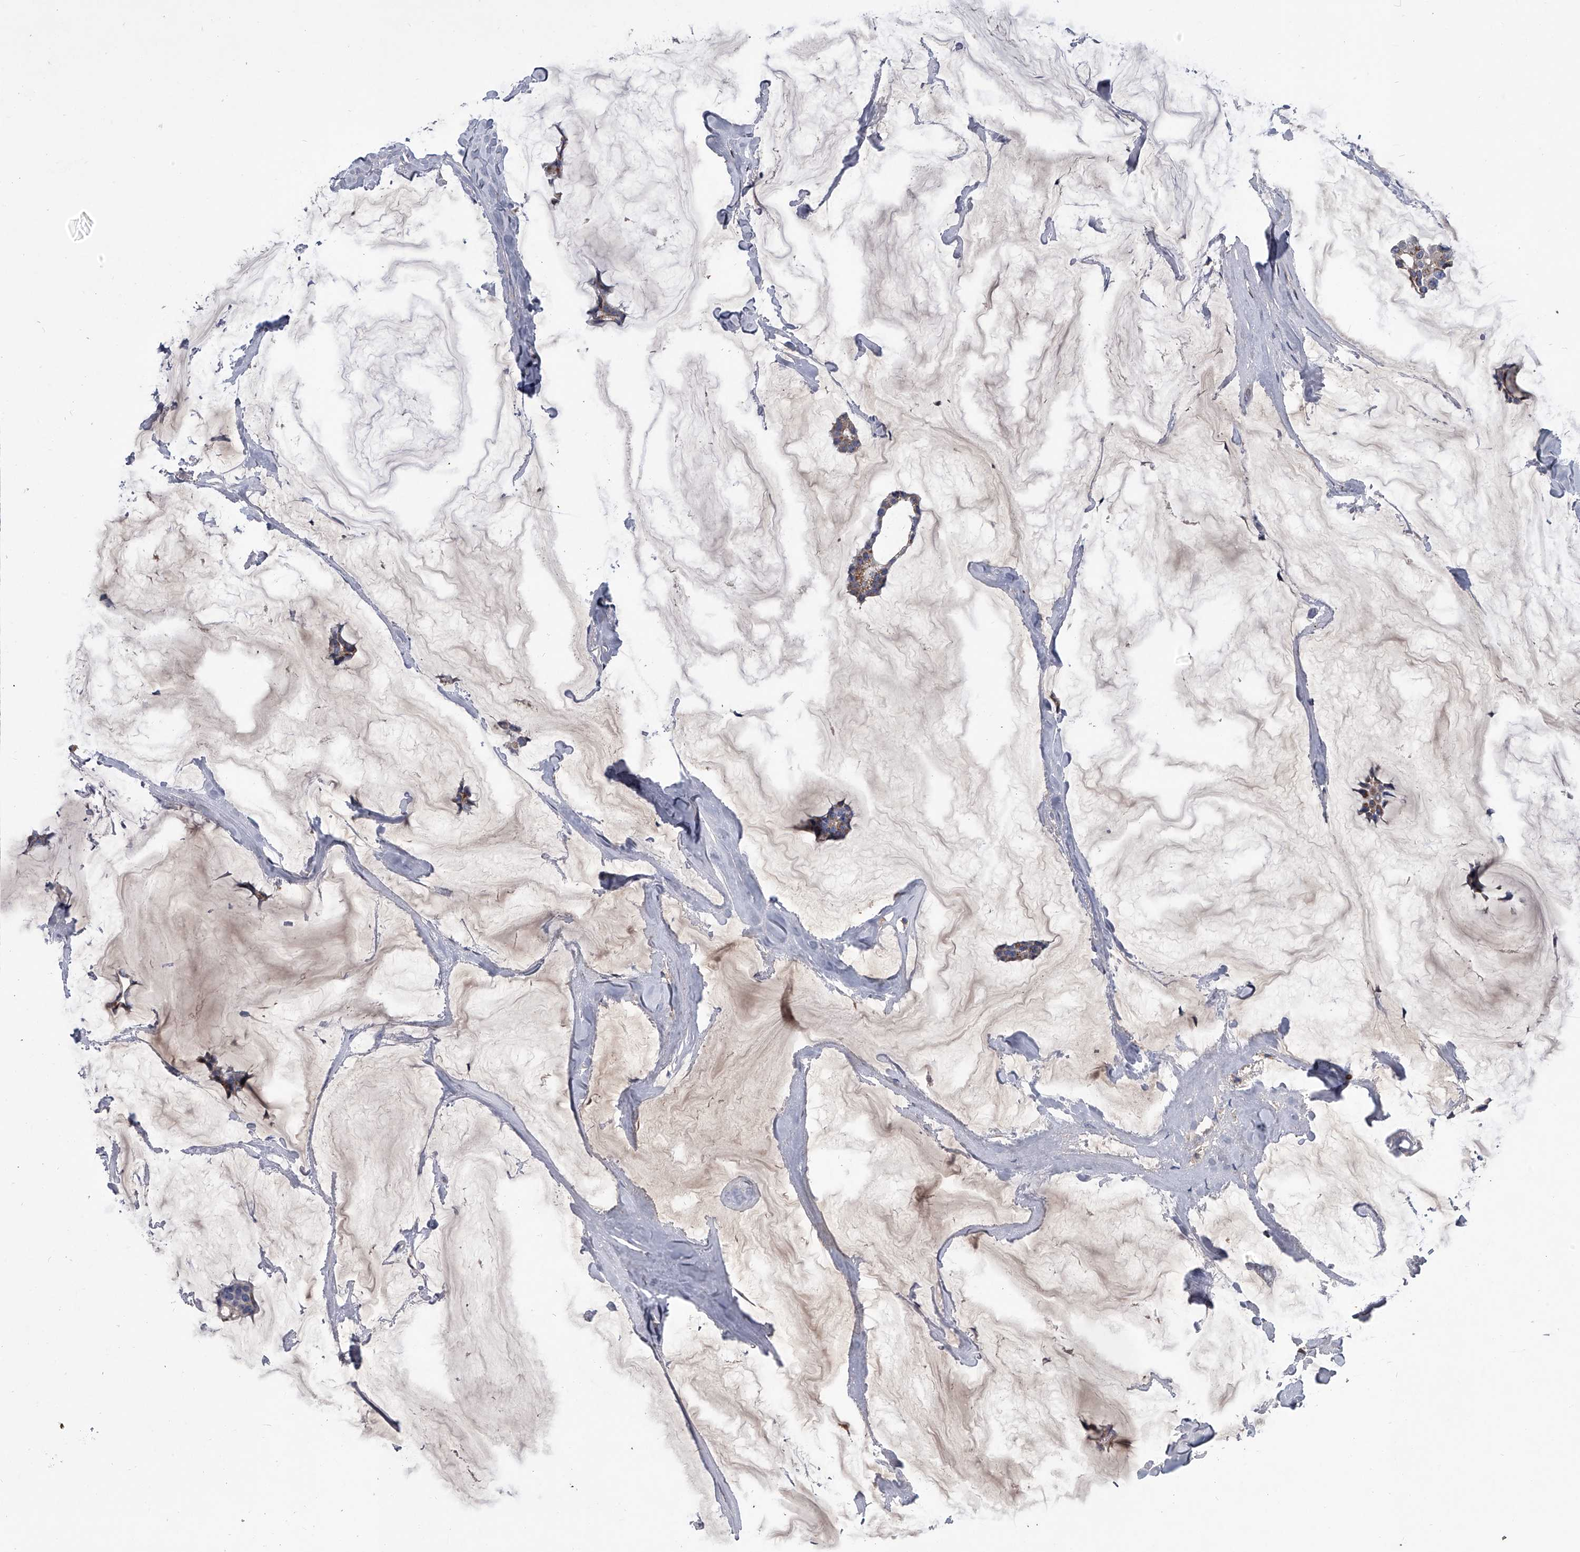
{"staining": {"intensity": "moderate", "quantity": "<25%", "location": "cytoplasmic/membranous"}, "tissue": "breast cancer", "cell_type": "Tumor cells", "image_type": "cancer", "snomed": [{"axis": "morphology", "description": "Duct carcinoma"}, {"axis": "topography", "description": "Breast"}], "caption": "Tumor cells exhibit low levels of moderate cytoplasmic/membranous positivity in about <25% of cells in human breast cancer. Nuclei are stained in blue.", "gene": "NRP1", "patient": {"sex": "female", "age": 93}}